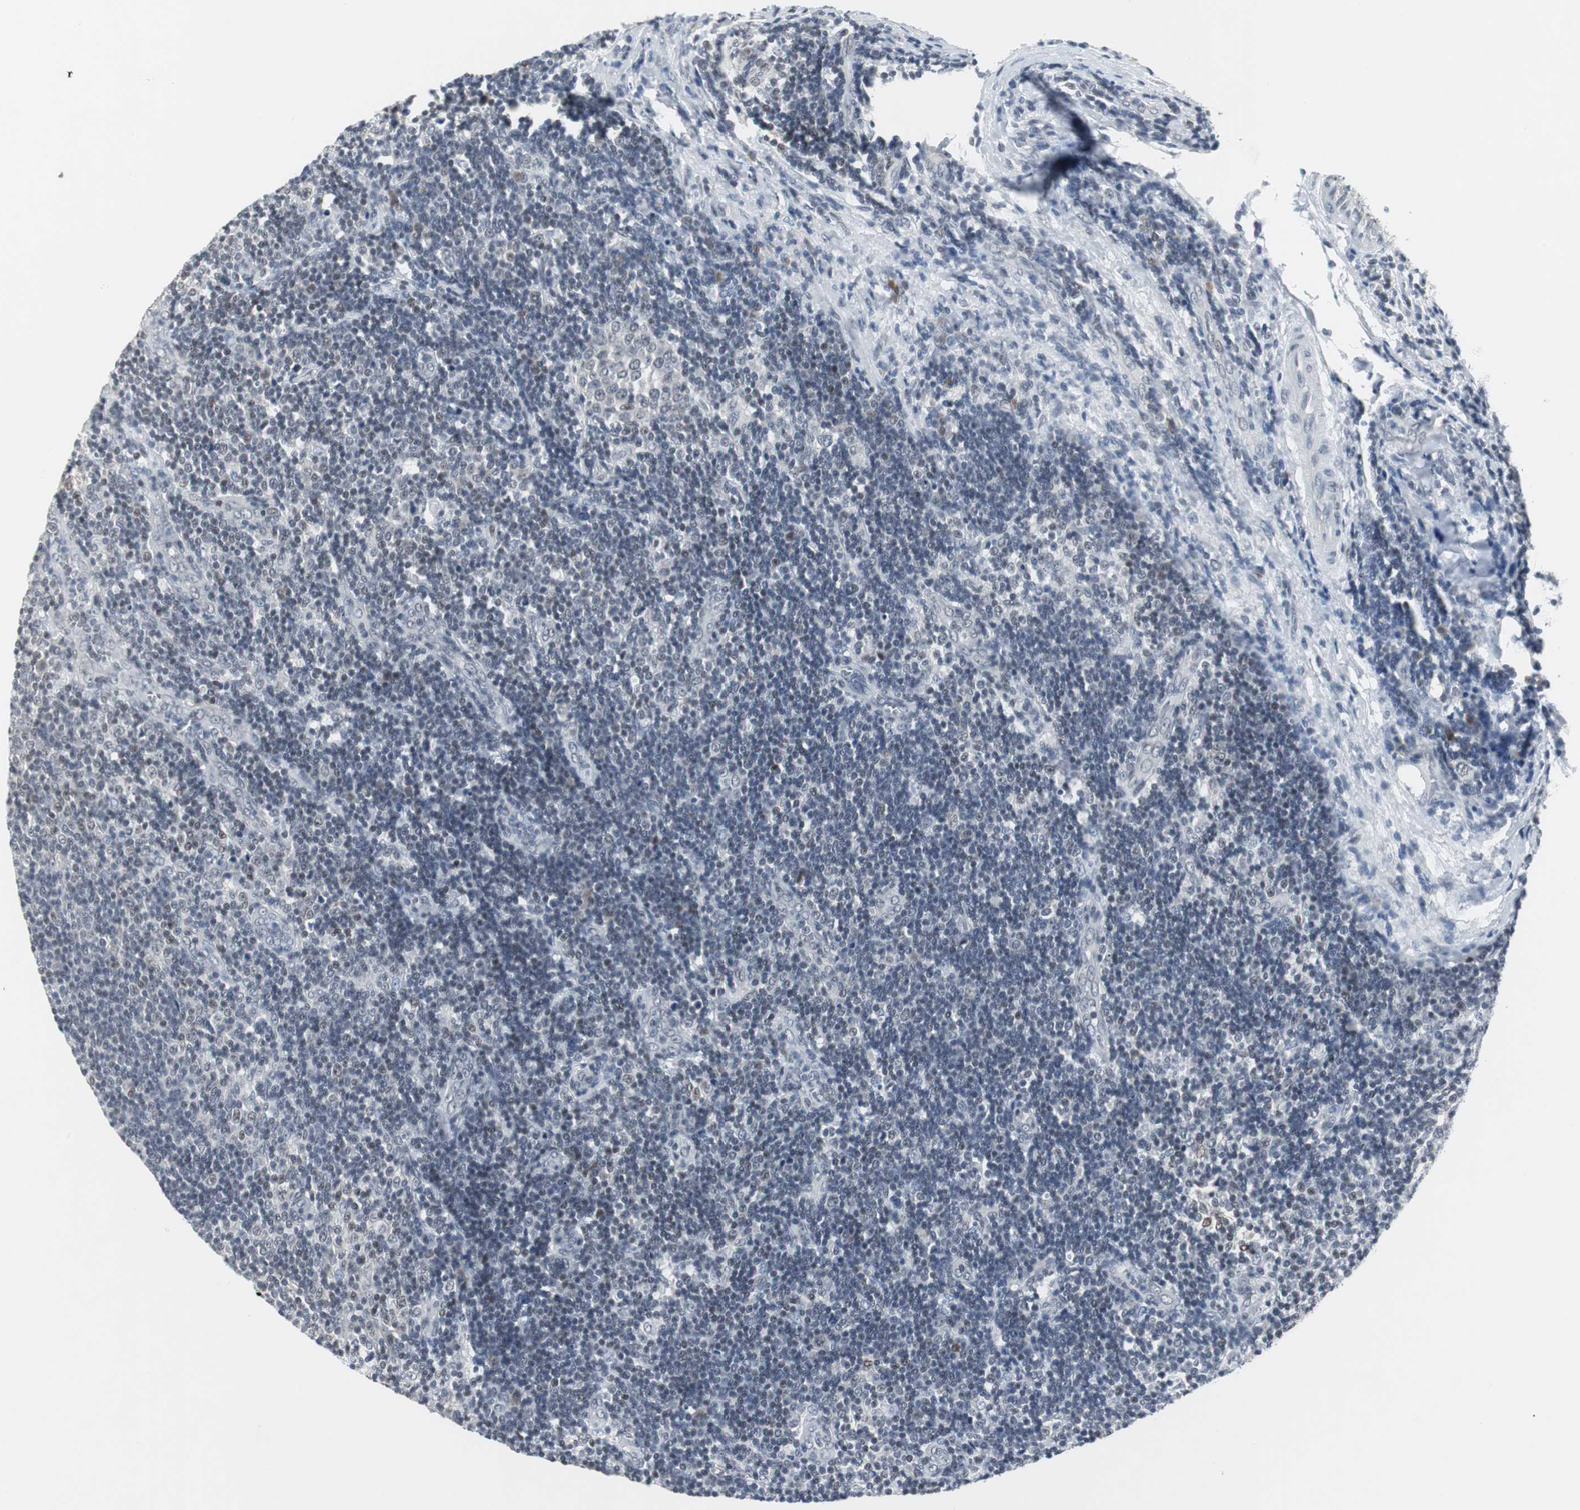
{"staining": {"intensity": "negative", "quantity": "none", "location": "none"}, "tissue": "lymph node", "cell_type": "Germinal center cells", "image_type": "normal", "snomed": [{"axis": "morphology", "description": "Normal tissue, NOS"}, {"axis": "topography", "description": "Lymph node"}, {"axis": "topography", "description": "Salivary gland"}], "caption": "An immunohistochemistry (IHC) histopathology image of normal lymph node is shown. There is no staining in germinal center cells of lymph node. The staining is performed using DAB brown chromogen with nuclei counter-stained in using hematoxylin.", "gene": "ELK1", "patient": {"sex": "male", "age": 8}}